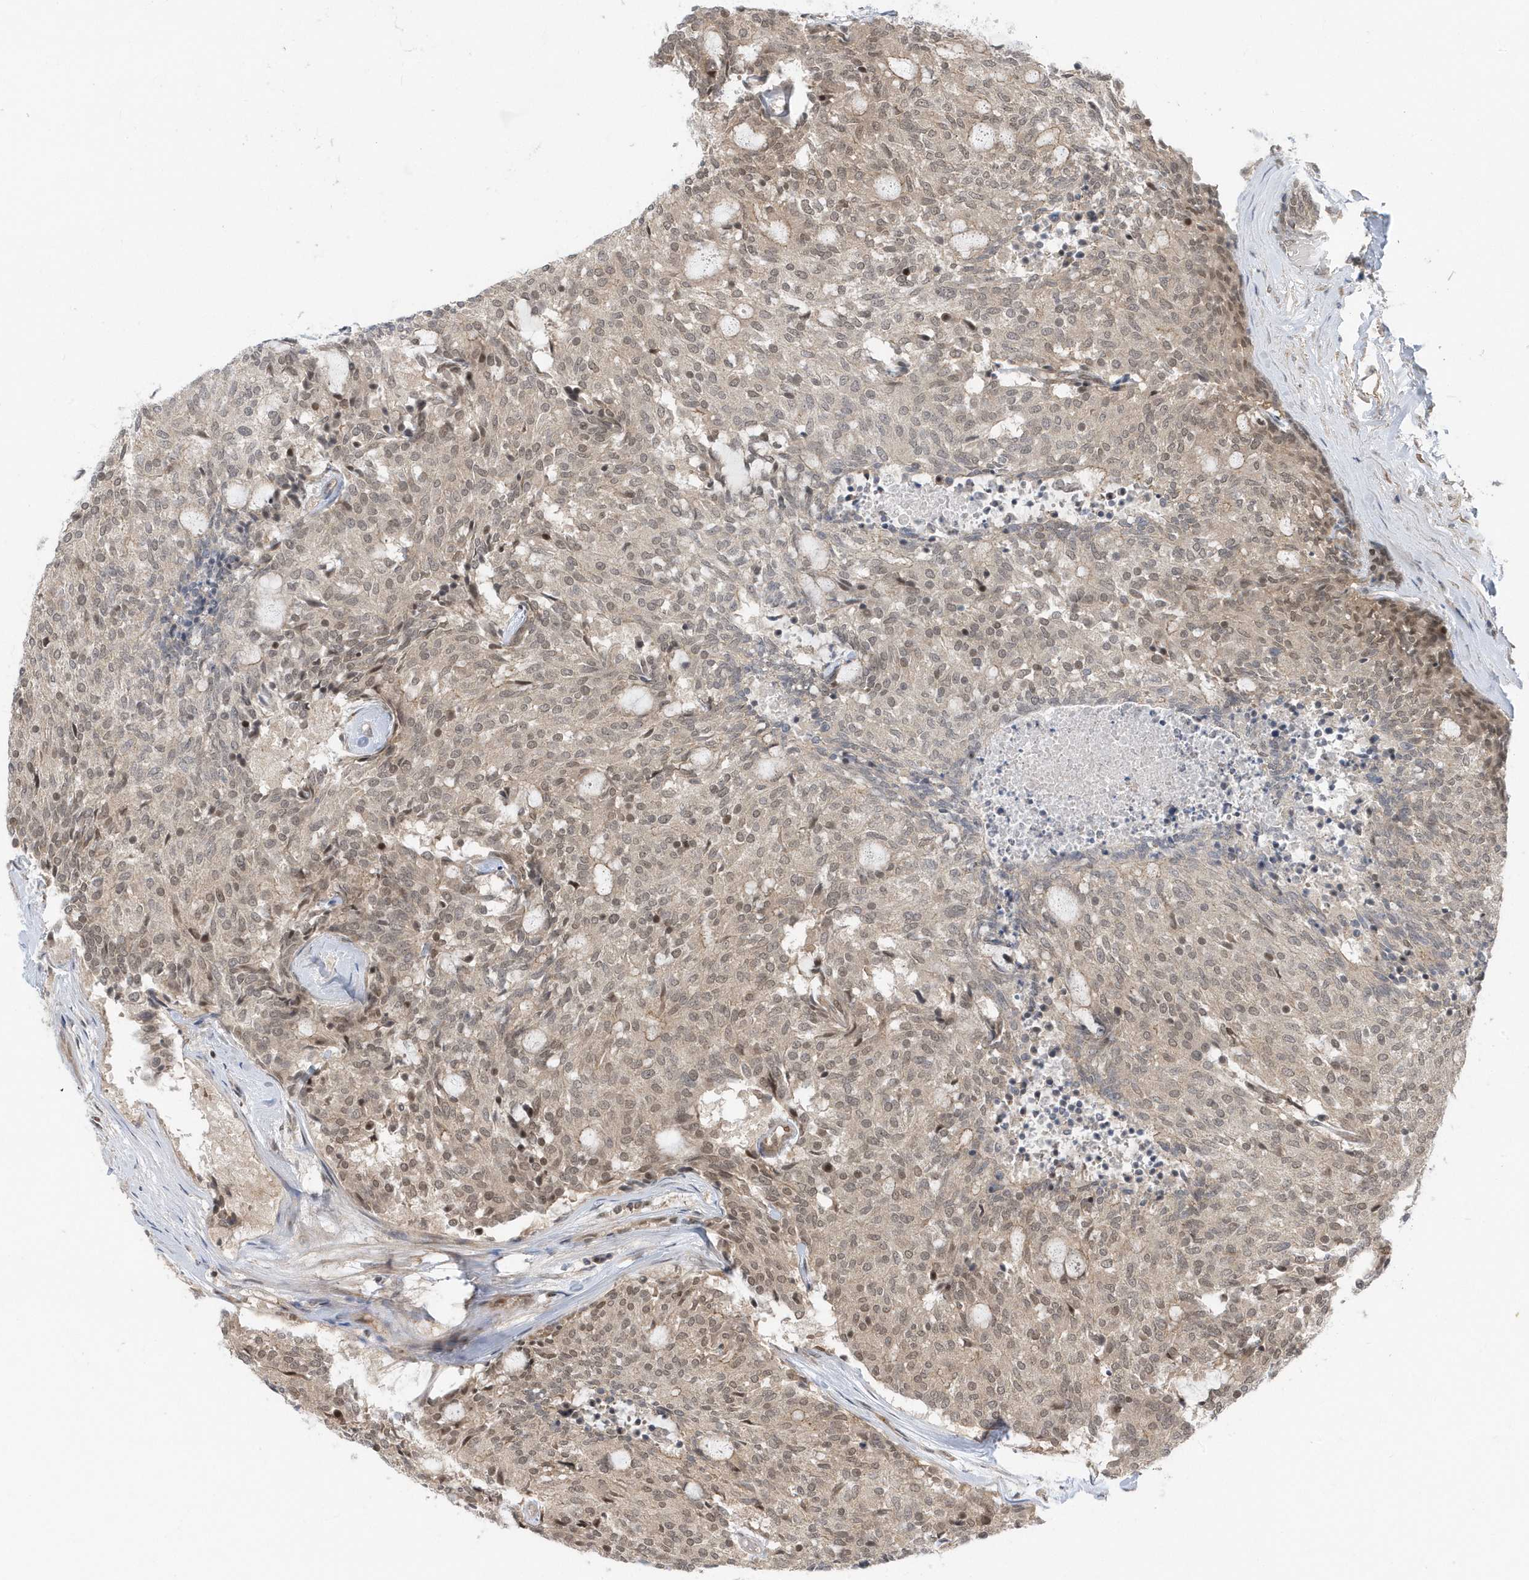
{"staining": {"intensity": "moderate", "quantity": "25%-75%", "location": "nuclear"}, "tissue": "carcinoid", "cell_type": "Tumor cells", "image_type": "cancer", "snomed": [{"axis": "morphology", "description": "Carcinoid, malignant, NOS"}, {"axis": "topography", "description": "Pancreas"}], "caption": "The photomicrograph demonstrates a brown stain indicating the presence of a protein in the nuclear of tumor cells in carcinoid (malignant). The staining is performed using DAB brown chromogen to label protein expression. The nuclei are counter-stained blue using hematoxylin.", "gene": "USP53", "patient": {"sex": "female", "age": 54}}